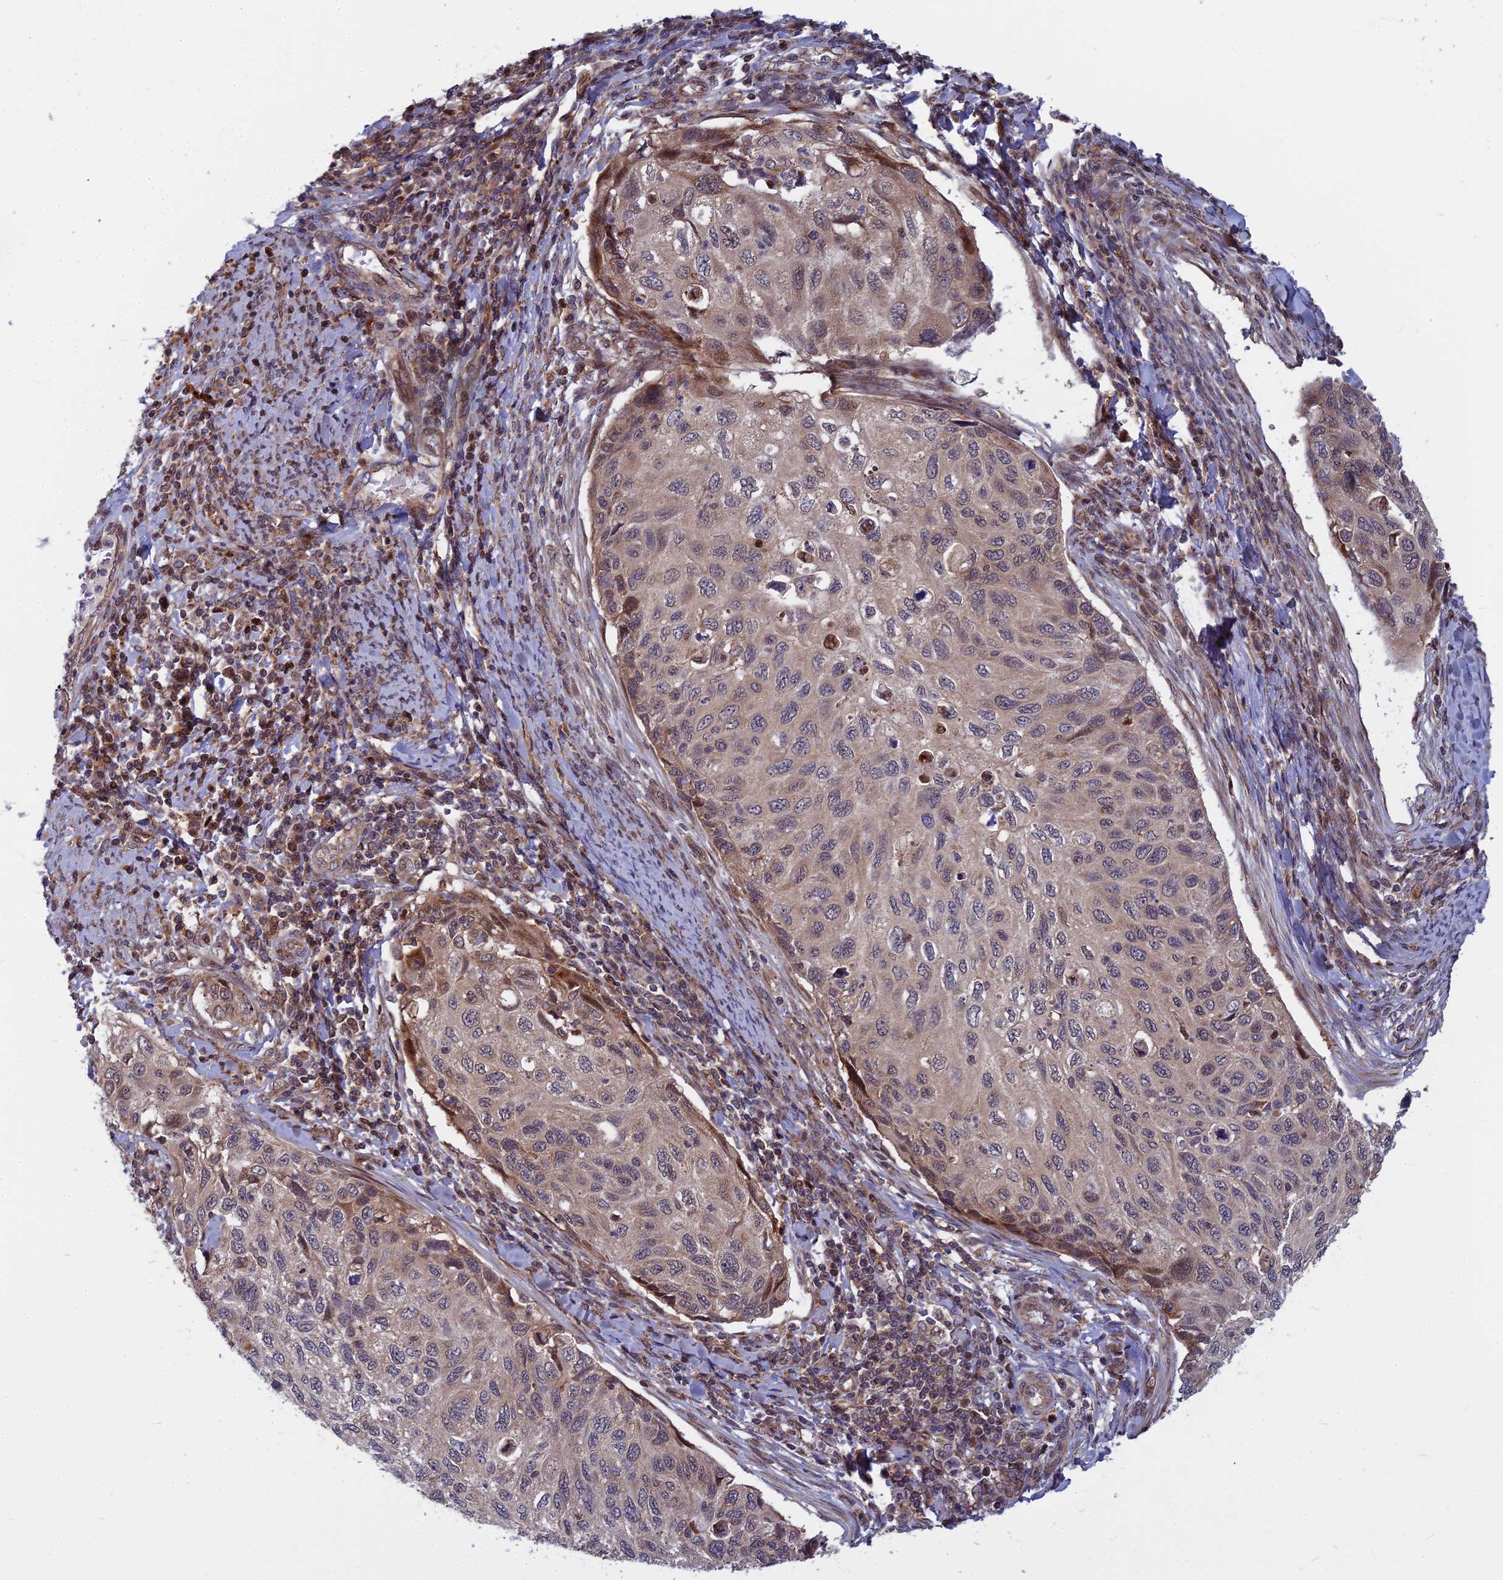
{"staining": {"intensity": "weak", "quantity": "25%-75%", "location": "cytoplasmic/membranous"}, "tissue": "cervical cancer", "cell_type": "Tumor cells", "image_type": "cancer", "snomed": [{"axis": "morphology", "description": "Squamous cell carcinoma, NOS"}, {"axis": "topography", "description": "Cervix"}], "caption": "Human cervical cancer (squamous cell carcinoma) stained for a protein (brown) exhibits weak cytoplasmic/membranous positive expression in about 25%-75% of tumor cells.", "gene": "COMMD2", "patient": {"sex": "female", "age": 70}}